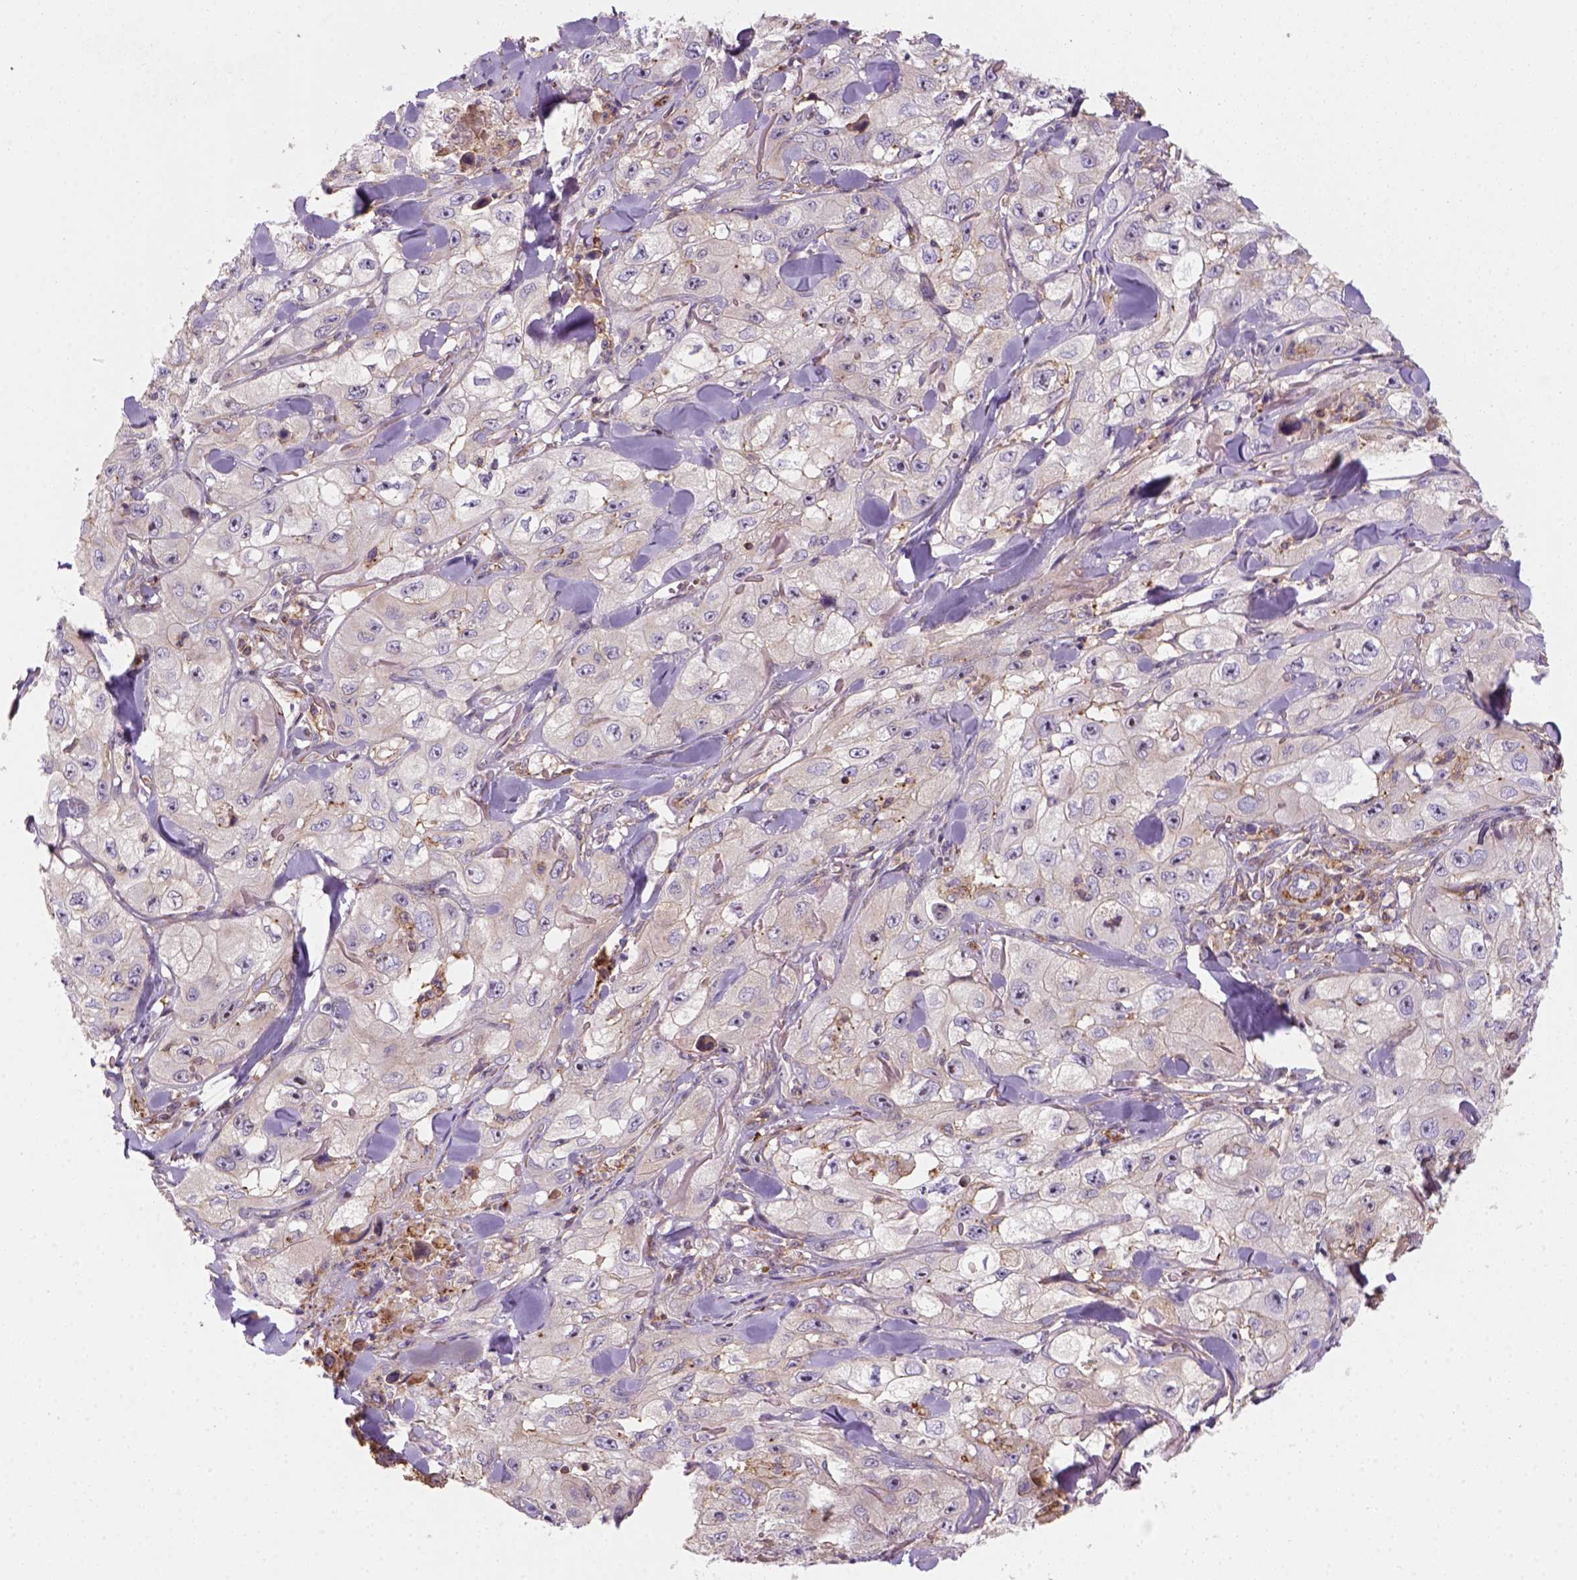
{"staining": {"intensity": "negative", "quantity": "none", "location": "none"}, "tissue": "skin cancer", "cell_type": "Tumor cells", "image_type": "cancer", "snomed": [{"axis": "morphology", "description": "Squamous cell carcinoma, NOS"}, {"axis": "topography", "description": "Skin"}, {"axis": "topography", "description": "Subcutis"}], "caption": "There is no significant expression in tumor cells of squamous cell carcinoma (skin).", "gene": "GPRC5D", "patient": {"sex": "male", "age": 73}}